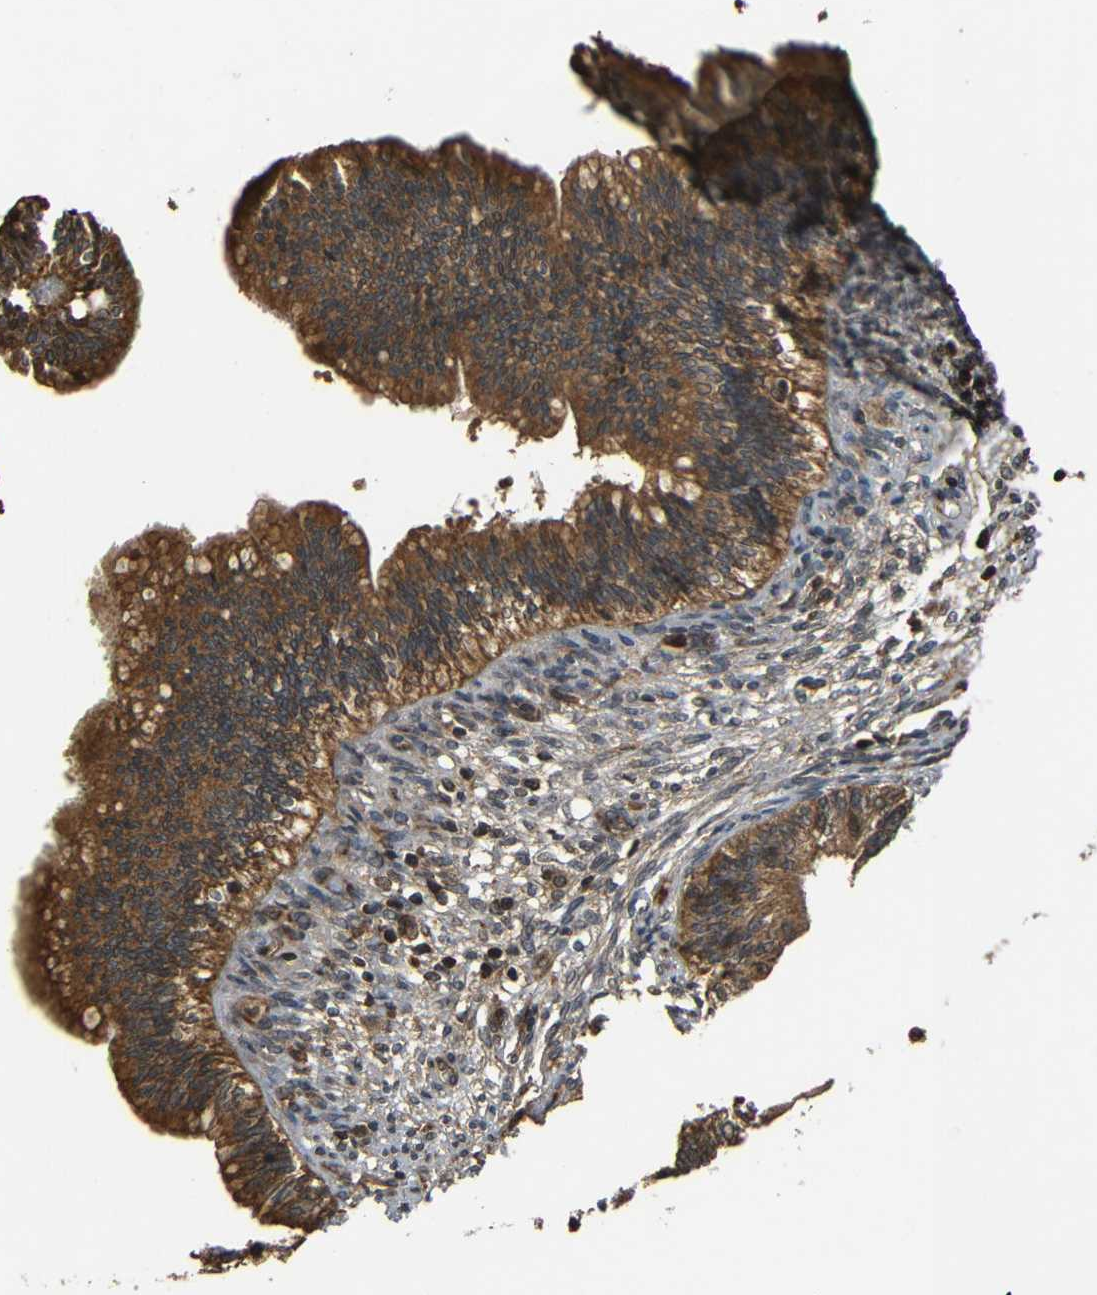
{"staining": {"intensity": "moderate", "quantity": ">75%", "location": "cytoplasmic/membranous"}, "tissue": "cervical cancer", "cell_type": "Tumor cells", "image_type": "cancer", "snomed": [{"axis": "morphology", "description": "Adenocarcinoma, NOS"}, {"axis": "topography", "description": "Cervix"}], "caption": "A medium amount of moderate cytoplasmic/membranous positivity is appreciated in about >75% of tumor cells in adenocarcinoma (cervical) tissue.", "gene": "TANK", "patient": {"sex": "female", "age": 44}}